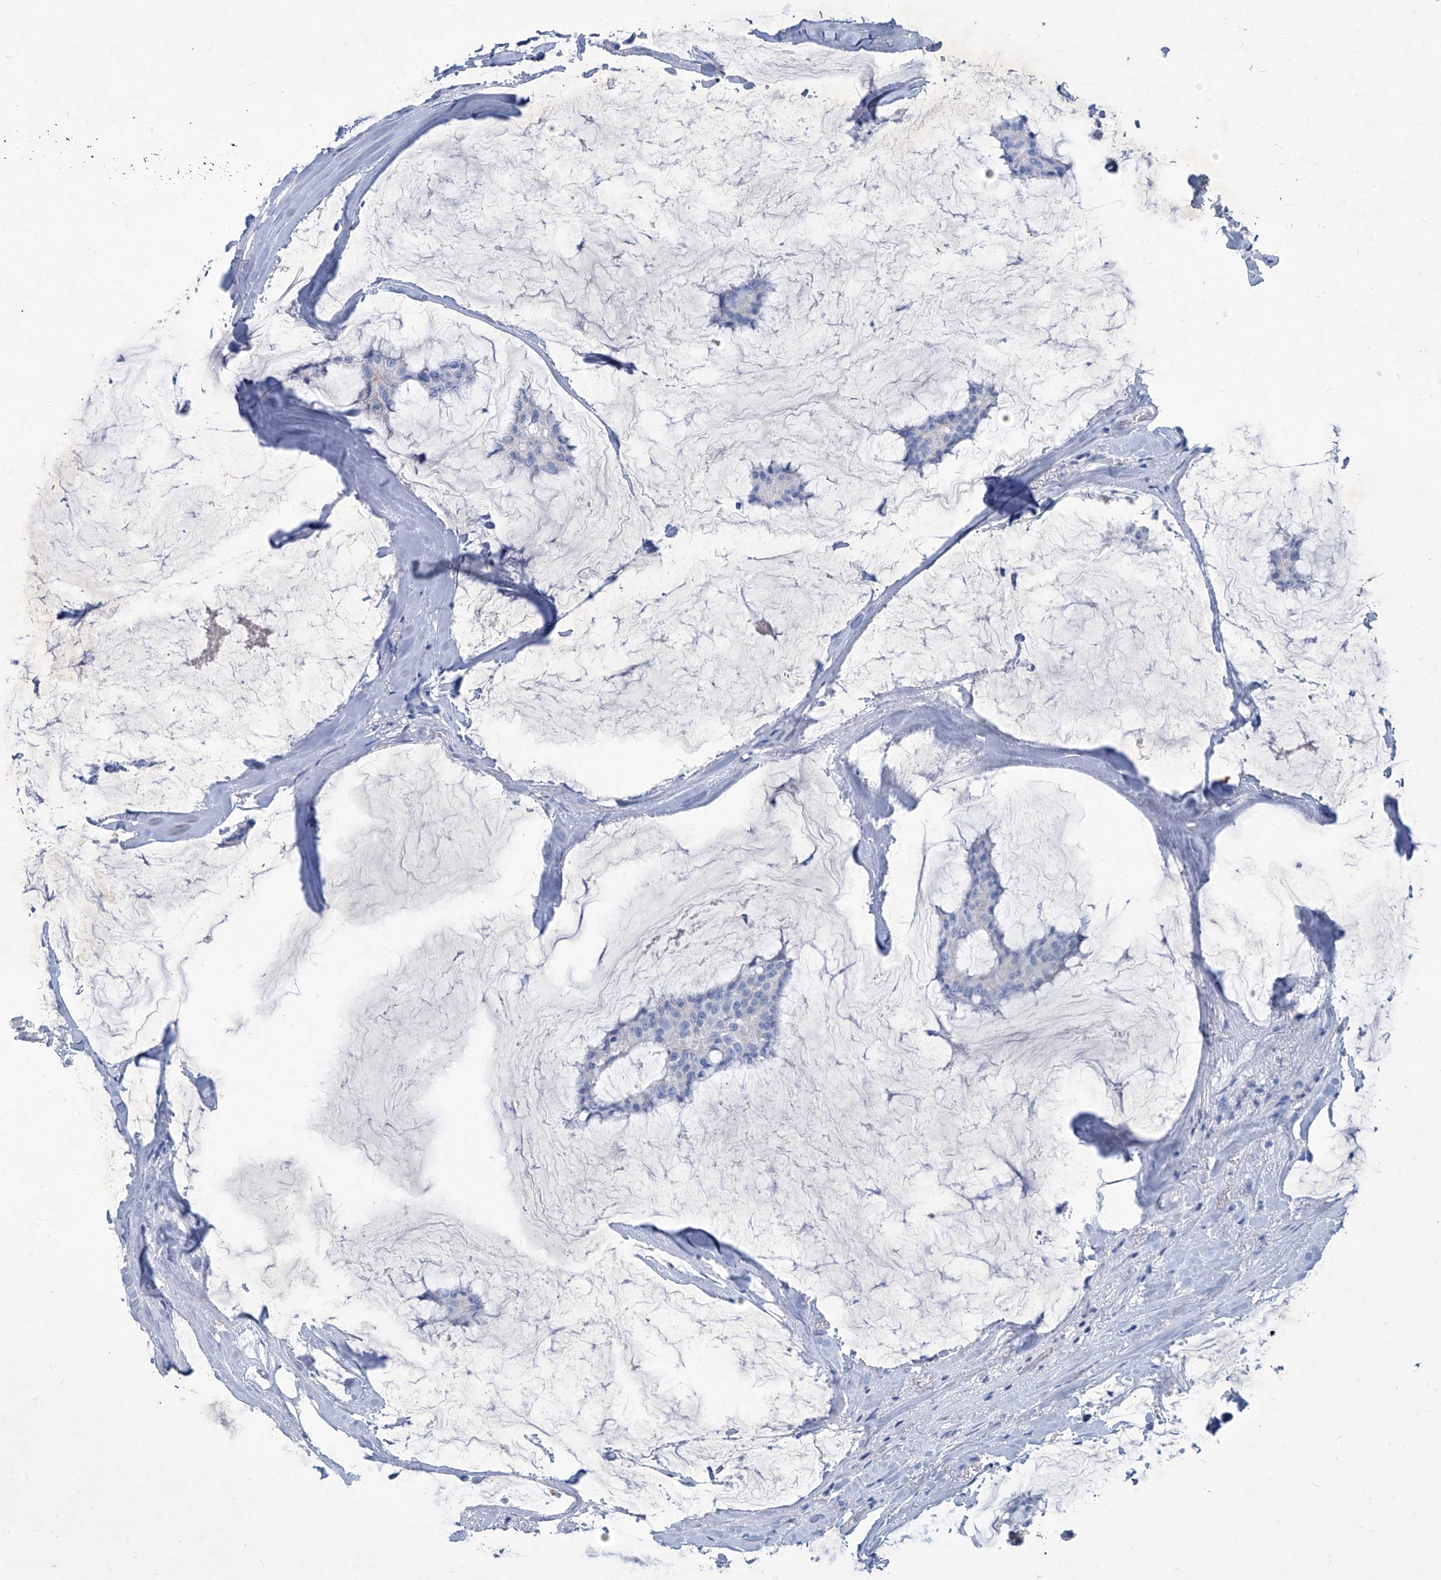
{"staining": {"intensity": "negative", "quantity": "none", "location": "none"}, "tissue": "breast cancer", "cell_type": "Tumor cells", "image_type": "cancer", "snomed": [{"axis": "morphology", "description": "Duct carcinoma"}, {"axis": "topography", "description": "Breast"}], "caption": "Protein analysis of breast cancer (invasive ductal carcinoma) demonstrates no significant expression in tumor cells.", "gene": "MTARC1", "patient": {"sex": "female", "age": 93}}